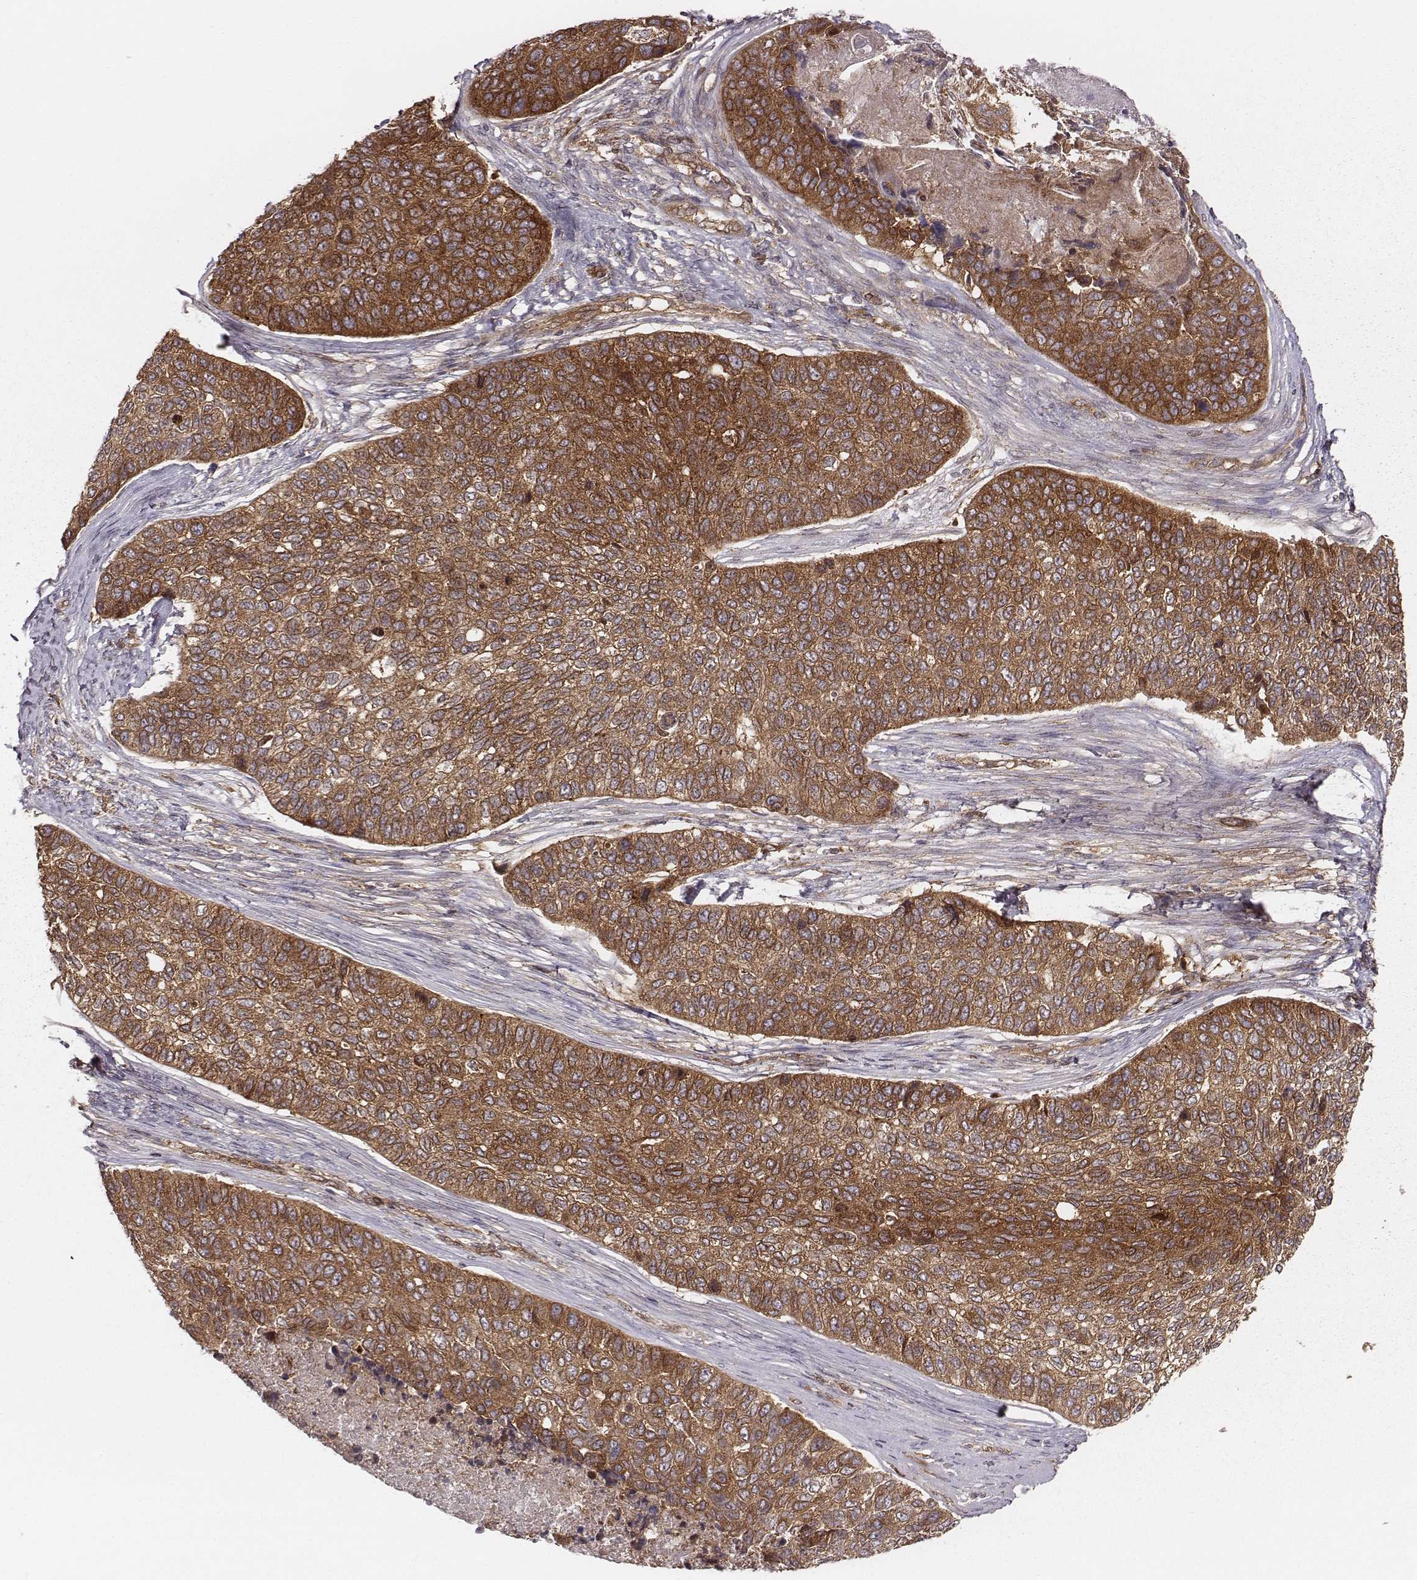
{"staining": {"intensity": "strong", "quantity": ">75%", "location": "cytoplasmic/membranous"}, "tissue": "lung cancer", "cell_type": "Tumor cells", "image_type": "cancer", "snomed": [{"axis": "morphology", "description": "Squamous cell carcinoma, NOS"}, {"axis": "topography", "description": "Lung"}], "caption": "Protein analysis of lung cancer tissue exhibits strong cytoplasmic/membranous staining in about >75% of tumor cells.", "gene": "VPS26A", "patient": {"sex": "male", "age": 69}}